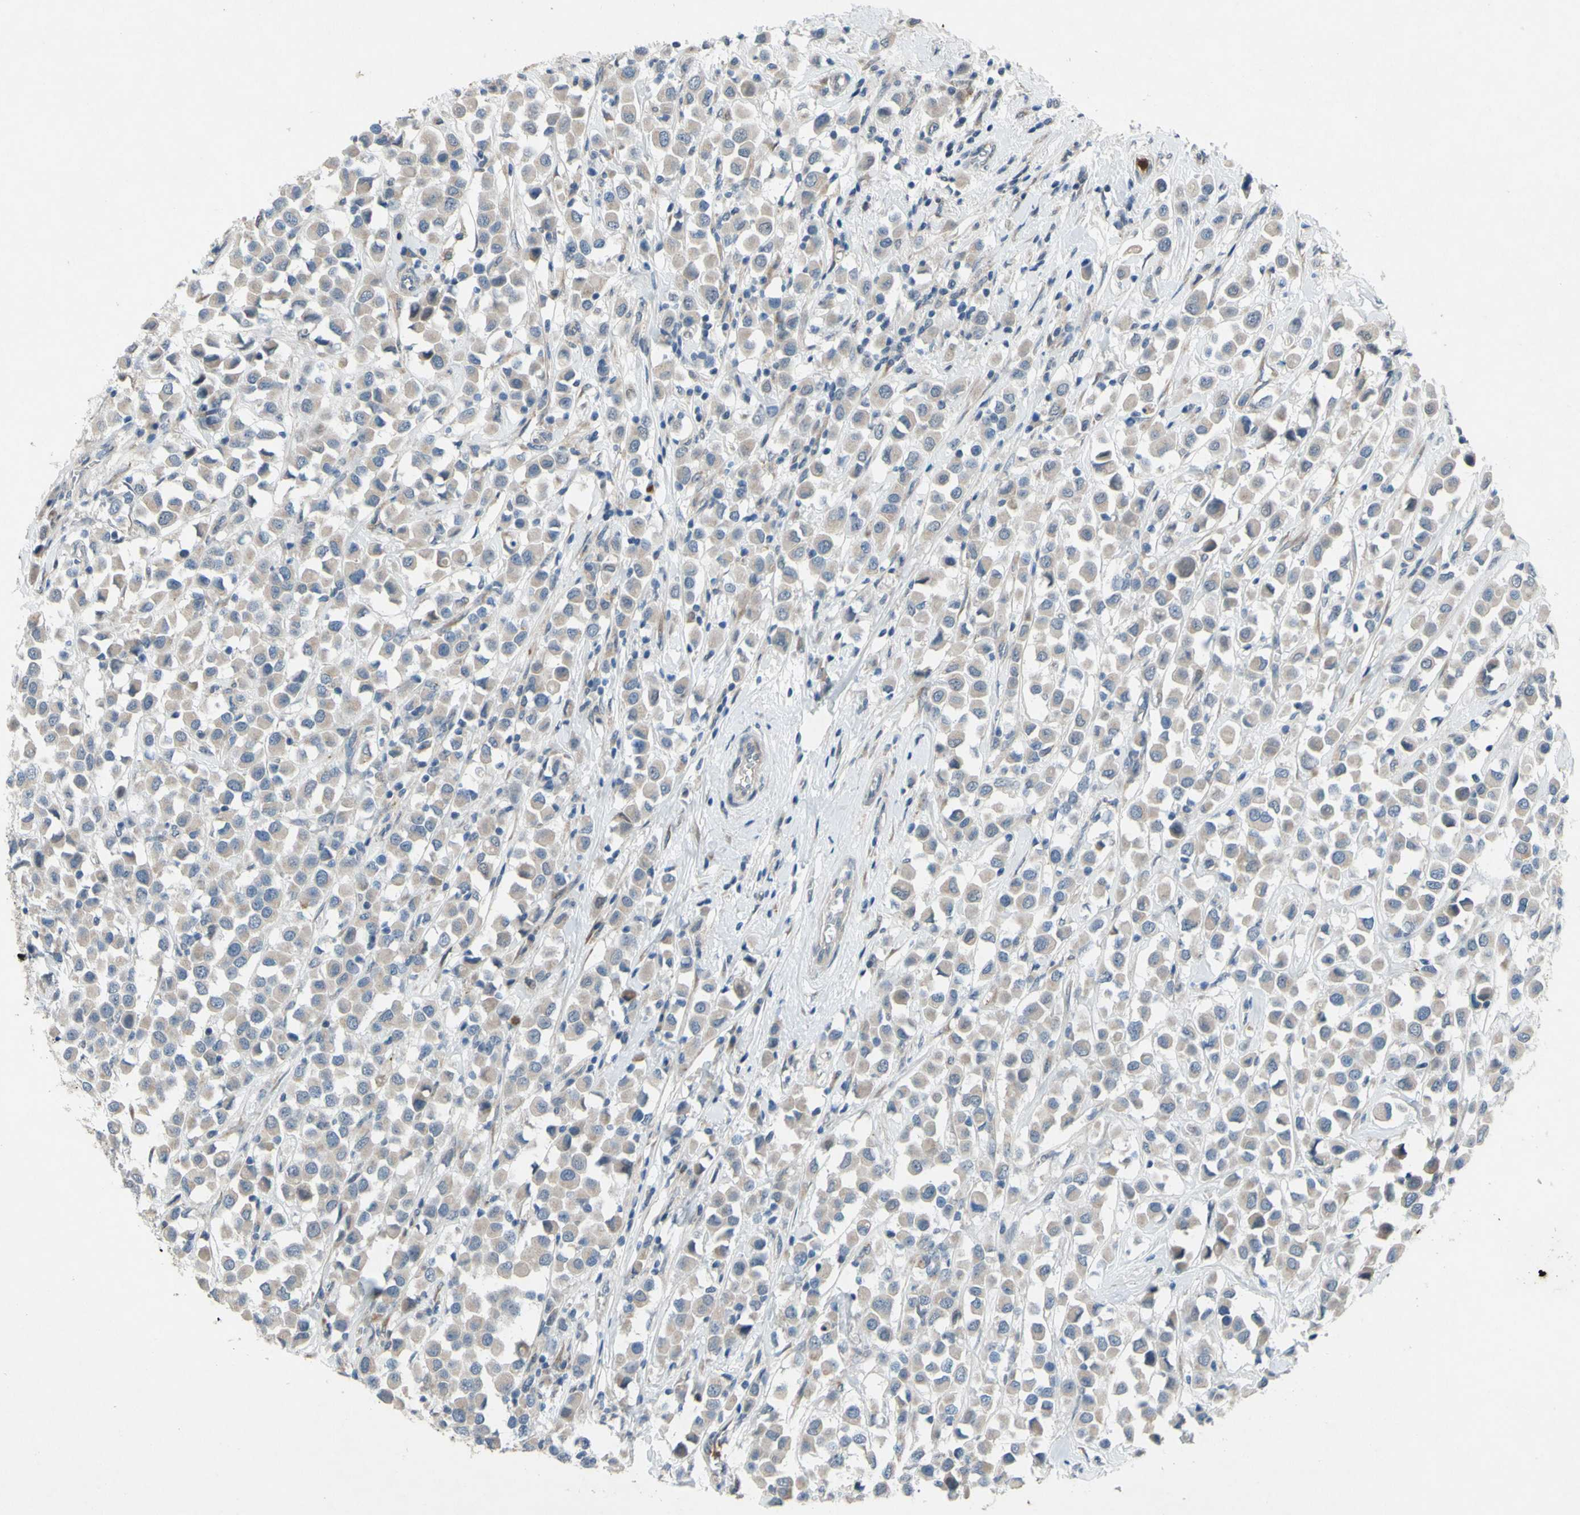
{"staining": {"intensity": "moderate", "quantity": ">75%", "location": "cytoplasmic/membranous"}, "tissue": "breast cancer", "cell_type": "Tumor cells", "image_type": "cancer", "snomed": [{"axis": "morphology", "description": "Duct carcinoma"}, {"axis": "topography", "description": "Breast"}], "caption": "Immunohistochemistry of breast invasive ductal carcinoma reveals medium levels of moderate cytoplasmic/membranous positivity in about >75% of tumor cells.", "gene": "GRAMD2B", "patient": {"sex": "female", "age": 61}}